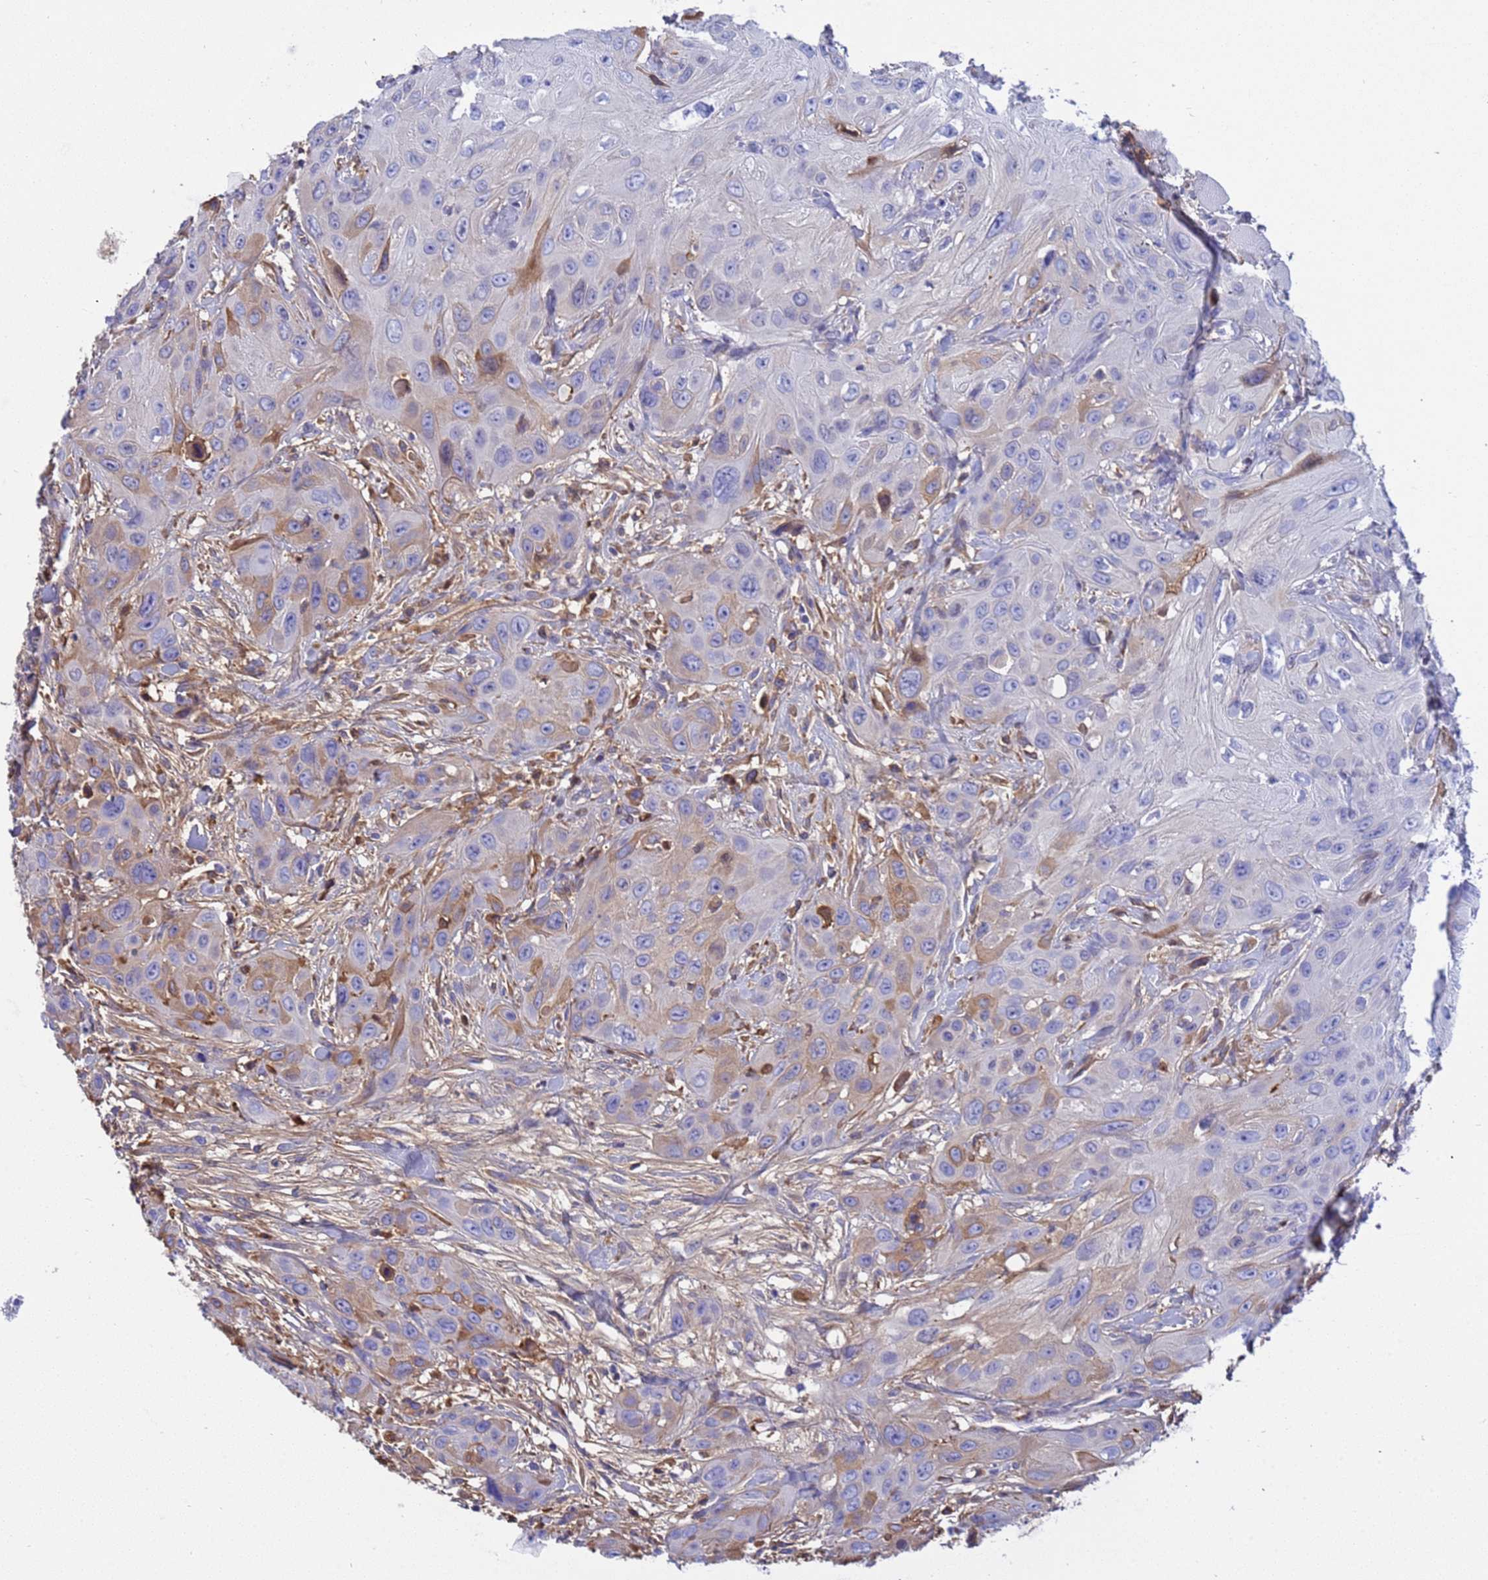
{"staining": {"intensity": "moderate", "quantity": "<25%", "location": "cytoplasmic/membranous"}, "tissue": "head and neck cancer", "cell_type": "Tumor cells", "image_type": "cancer", "snomed": [{"axis": "morphology", "description": "Squamous cell carcinoma, NOS"}, {"axis": "topography", "description": "Head-Neck"}], "caption": "Squamous cell carcinoma (head and neck) stained with immunohistochemistry reveals moderate cytoplasmic/membranous positivity in approximately <25% of tumor cells.", "gene": "H1-7", "patient": {"sex": "male", "age": 81}}